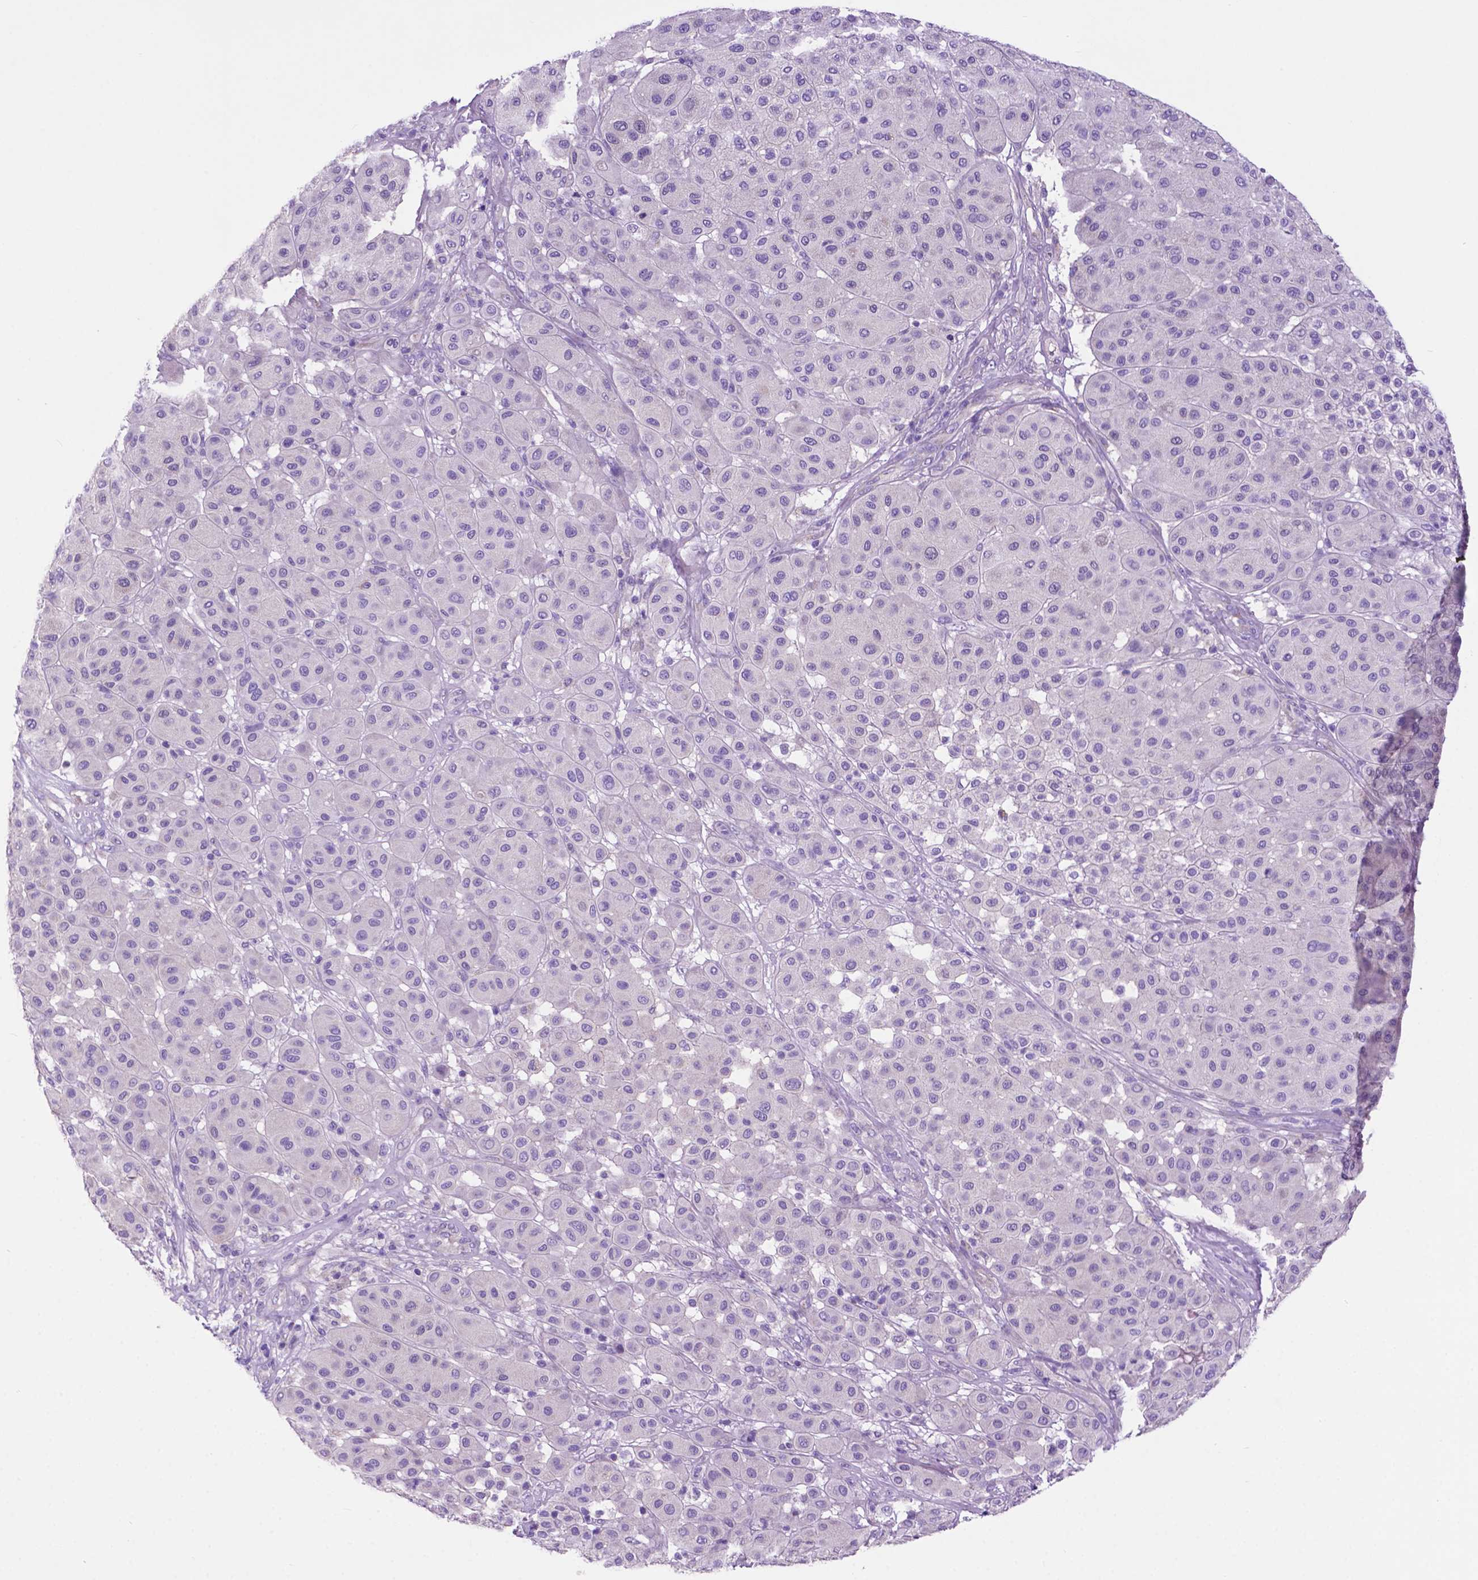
{"staining": {"intensity": "negative", "quantity": "none", "location": "none"}, "tissue": "melanoma", "cell_type": "Tumor cells", "image_type": "cancer", "snomed": [{"axis": "morphology", "description": "Malignant melanoma, Metastatic site"}, {"axis": "topography", "description": "Smooth muscle"}], "caption": "Tumor cells show no significant protein staining in melanoma. The staining was performed using DAB (3,3'-diaminobenzidine) to visualize the protein expression in brown, while the nuclei were stained in blue with hematoxylin (Magnification: 20x).", "gene": "PHYHIP", "patient": {"sex": "male", "age": 41}}